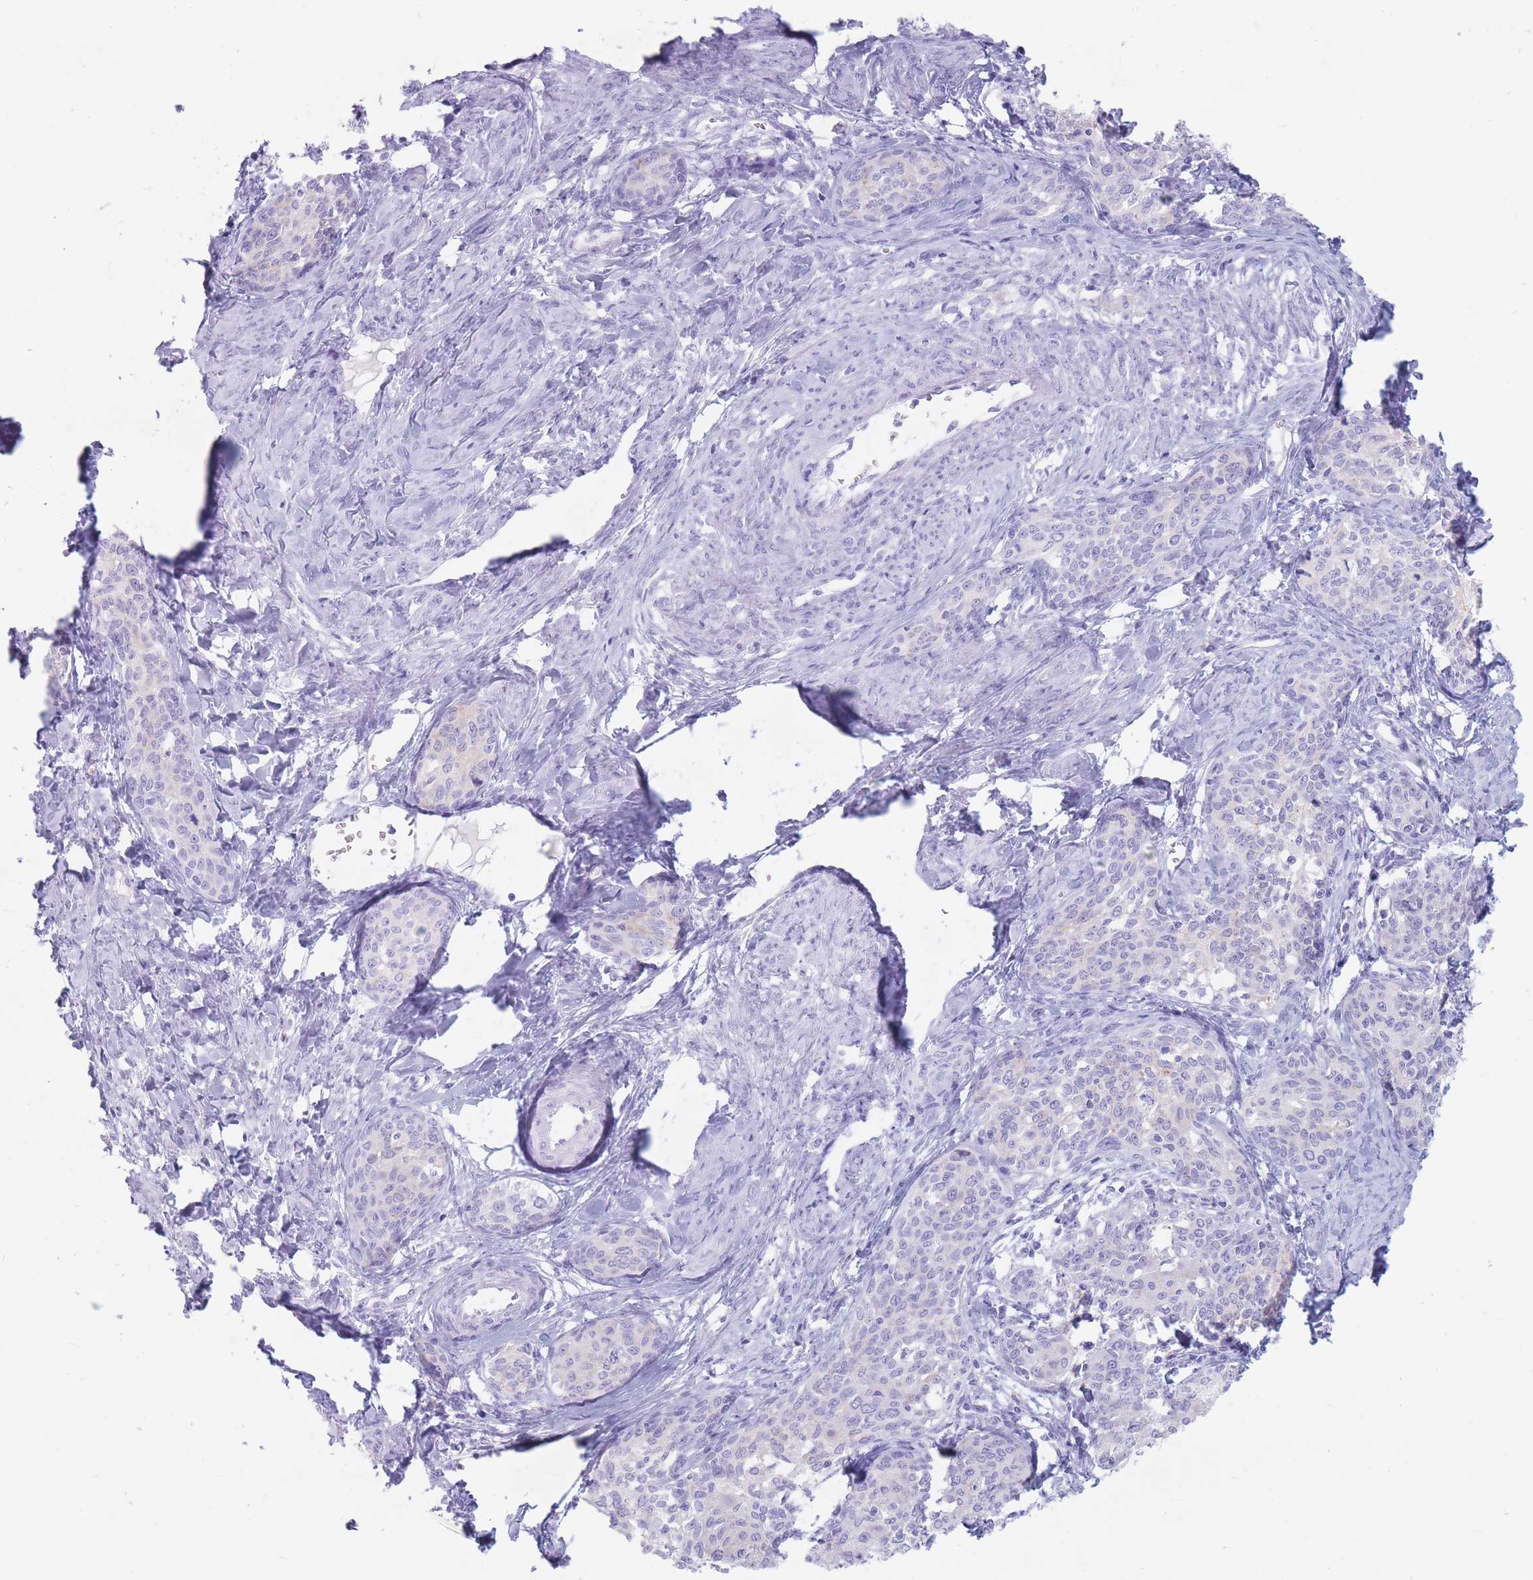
{"staining": {"intensity": "negative", "quantity": "none", "location": "none"}, "tissue": "cervical cancer", "cell_type": "Tumor cells", "image_type": "cancer", "snomed": [{"axis": "morphology", "description": "Squamous cell carcinoma, NOS"}, {"axis": "morphology", "description": "Adenocarcinoma, NOS"}, {"axis": "topography", "description": "Cervix"}], "caption": "An immunohistochemistry photomicrograph of cervical cancer is shown. There is no staining in tumor cells of cervical cancer. Brightfield microscopy of IHC stained with DAB (brown) and hematoxylin (blue), captured at high magnification.", "gene": "ST3GAL5", "patient": {"sex": "female", "age": 52}}